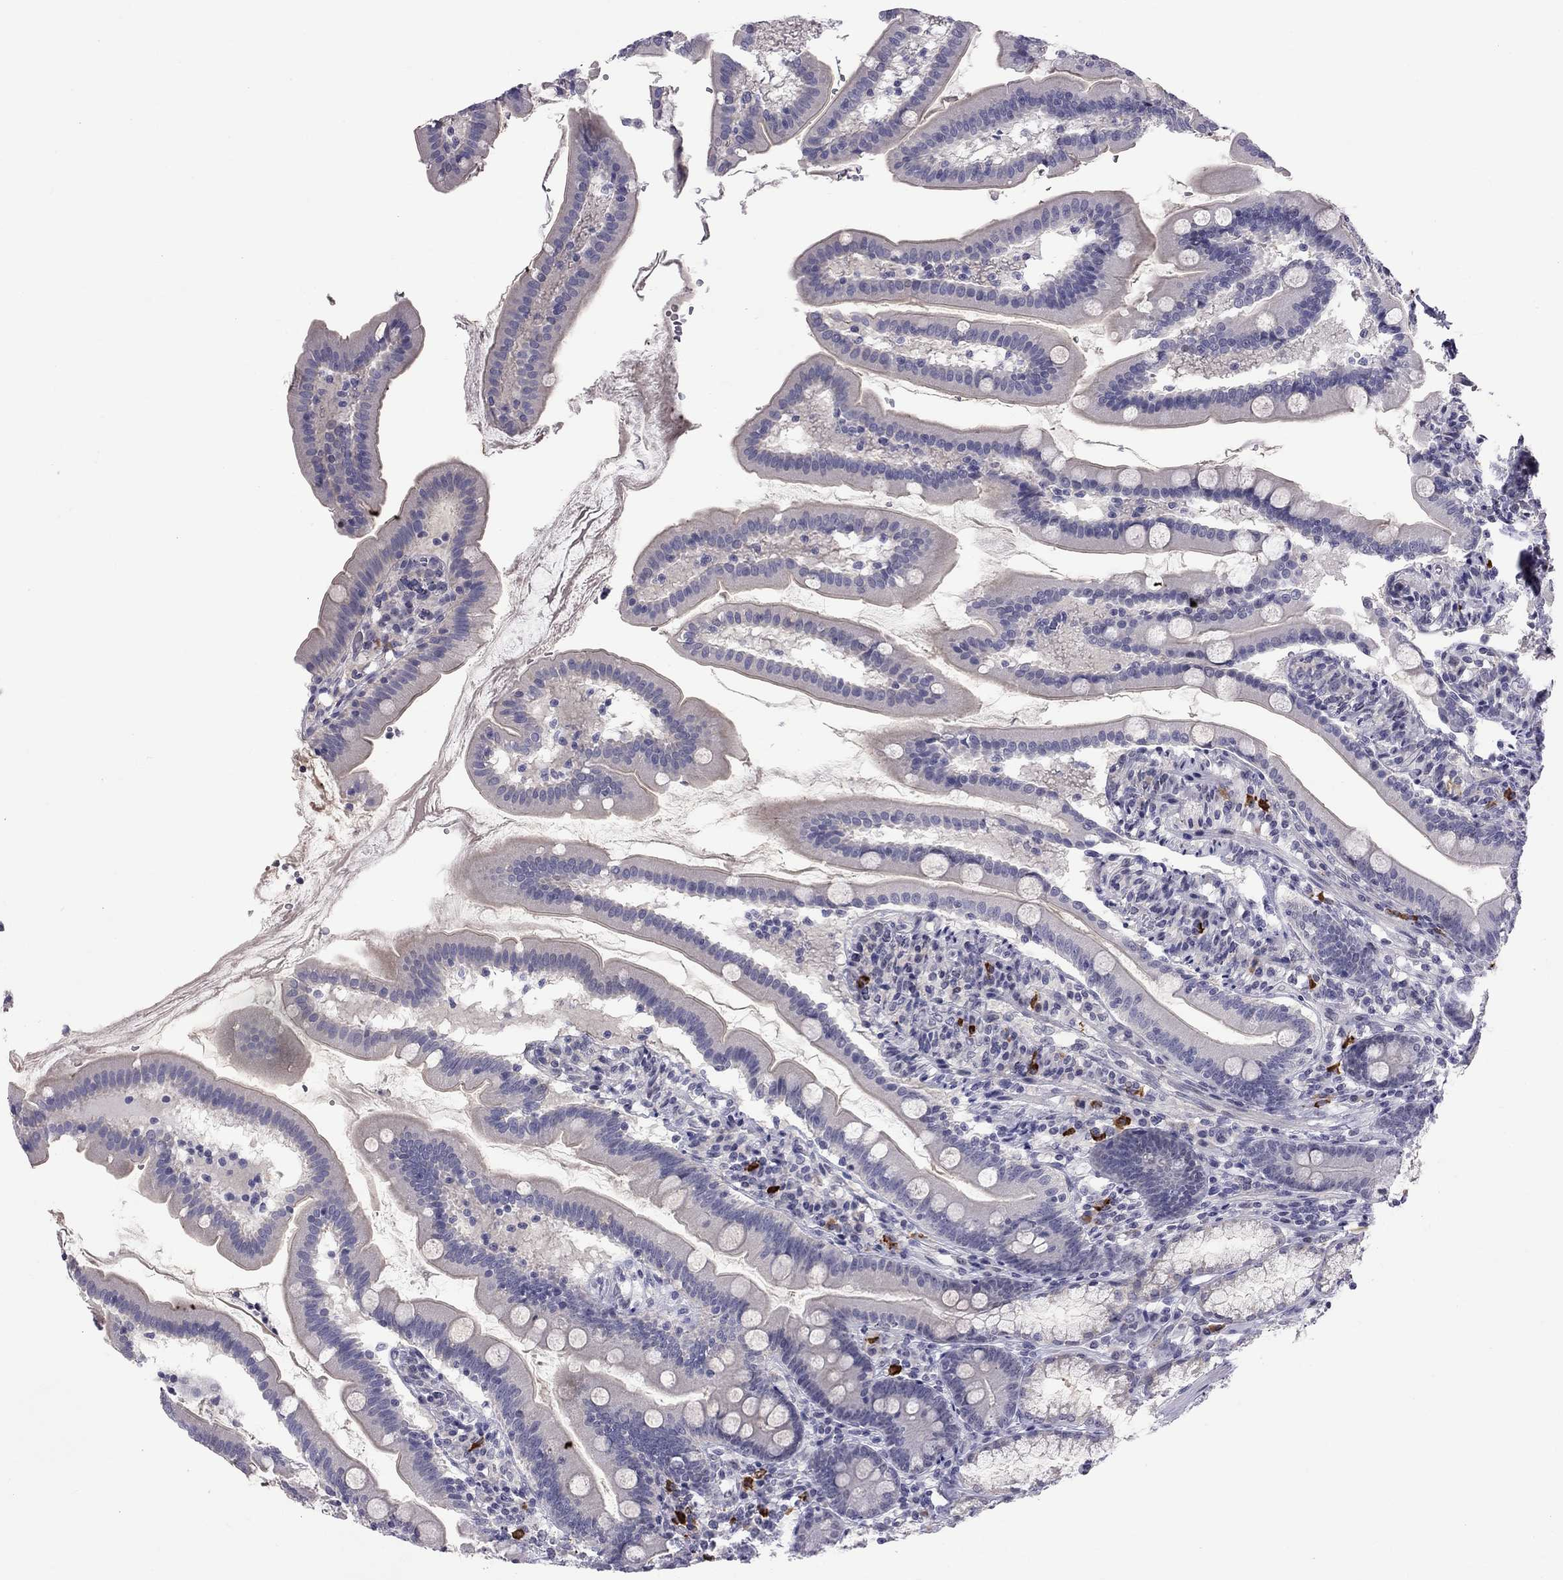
{"staining": {"intensity": "negative", "quantity": "none", "location": "none"}, "tissue": "duodenum", "cell_type": "Glandular cells", "image_type": "normal", "snomed": [{"axis": "morphology", "description": "Normal tissue, NOS"}, {"axis": "topography", "description": "Duodenum"}], "caption": "DAB immunohistochemical staining of unremarkable duodenum displays no significant expression in glandular cells.", "gene": "RTL9", "patient": {"sex": "female", "age": 67}}